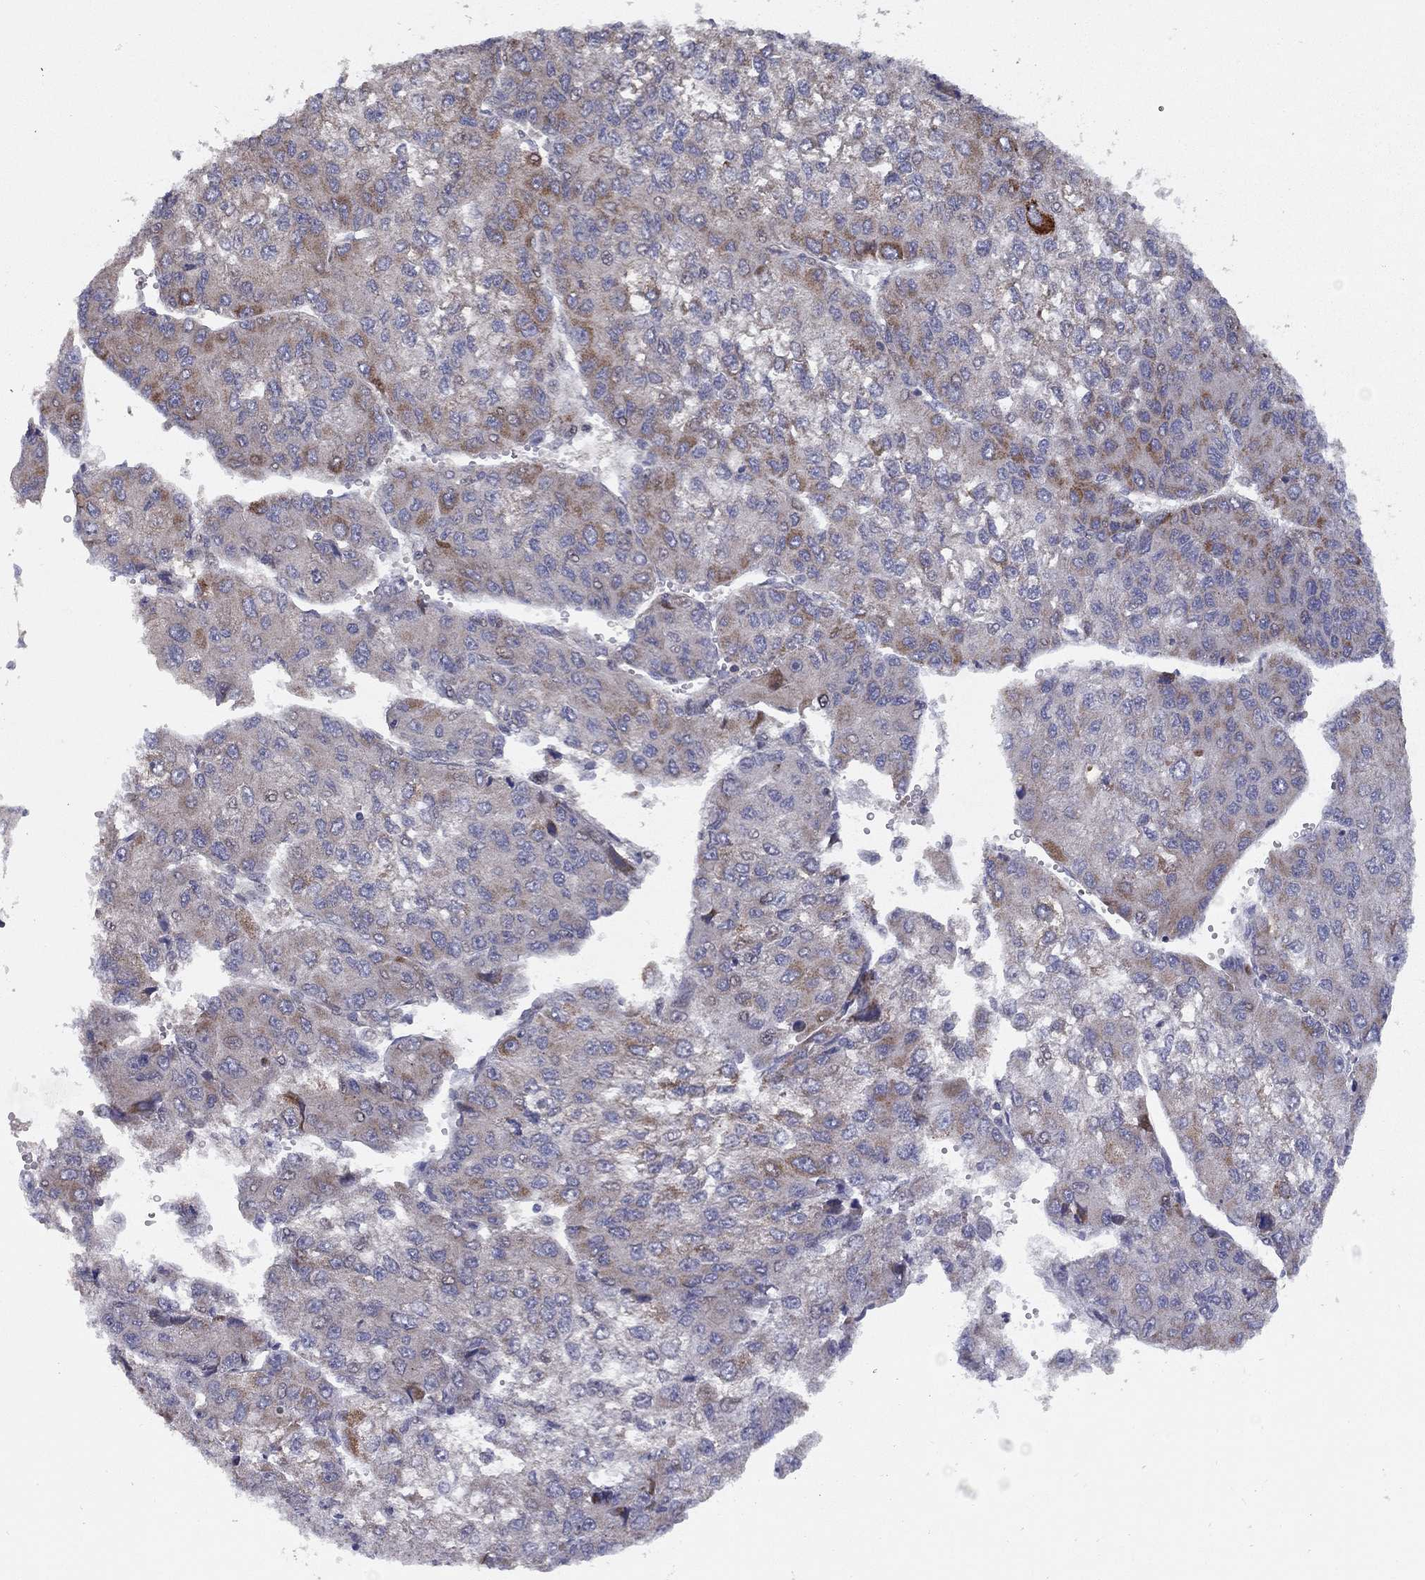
{"staining": {"intensity": "strong", "quantity": "<25%", "location": "cytoplasmic/membranous"}, "tissue": "liver cancer", "cell_type": "Tumor cells", "image_type": "cancer", "snomed": [{"axis": "morphology", "description": "Carcinoma, Hepatocellular, NOS"}, {"axis": "topography", "description": "Liver"}], "caption": "A brown stain highlights strong cytoplasmic/membranous positivity of a protein in human liver cancer (hepatocellular carcinoma) tumor cells.", "gene": "DUSP7", "patient": {"sex": "female", "age": 66}}